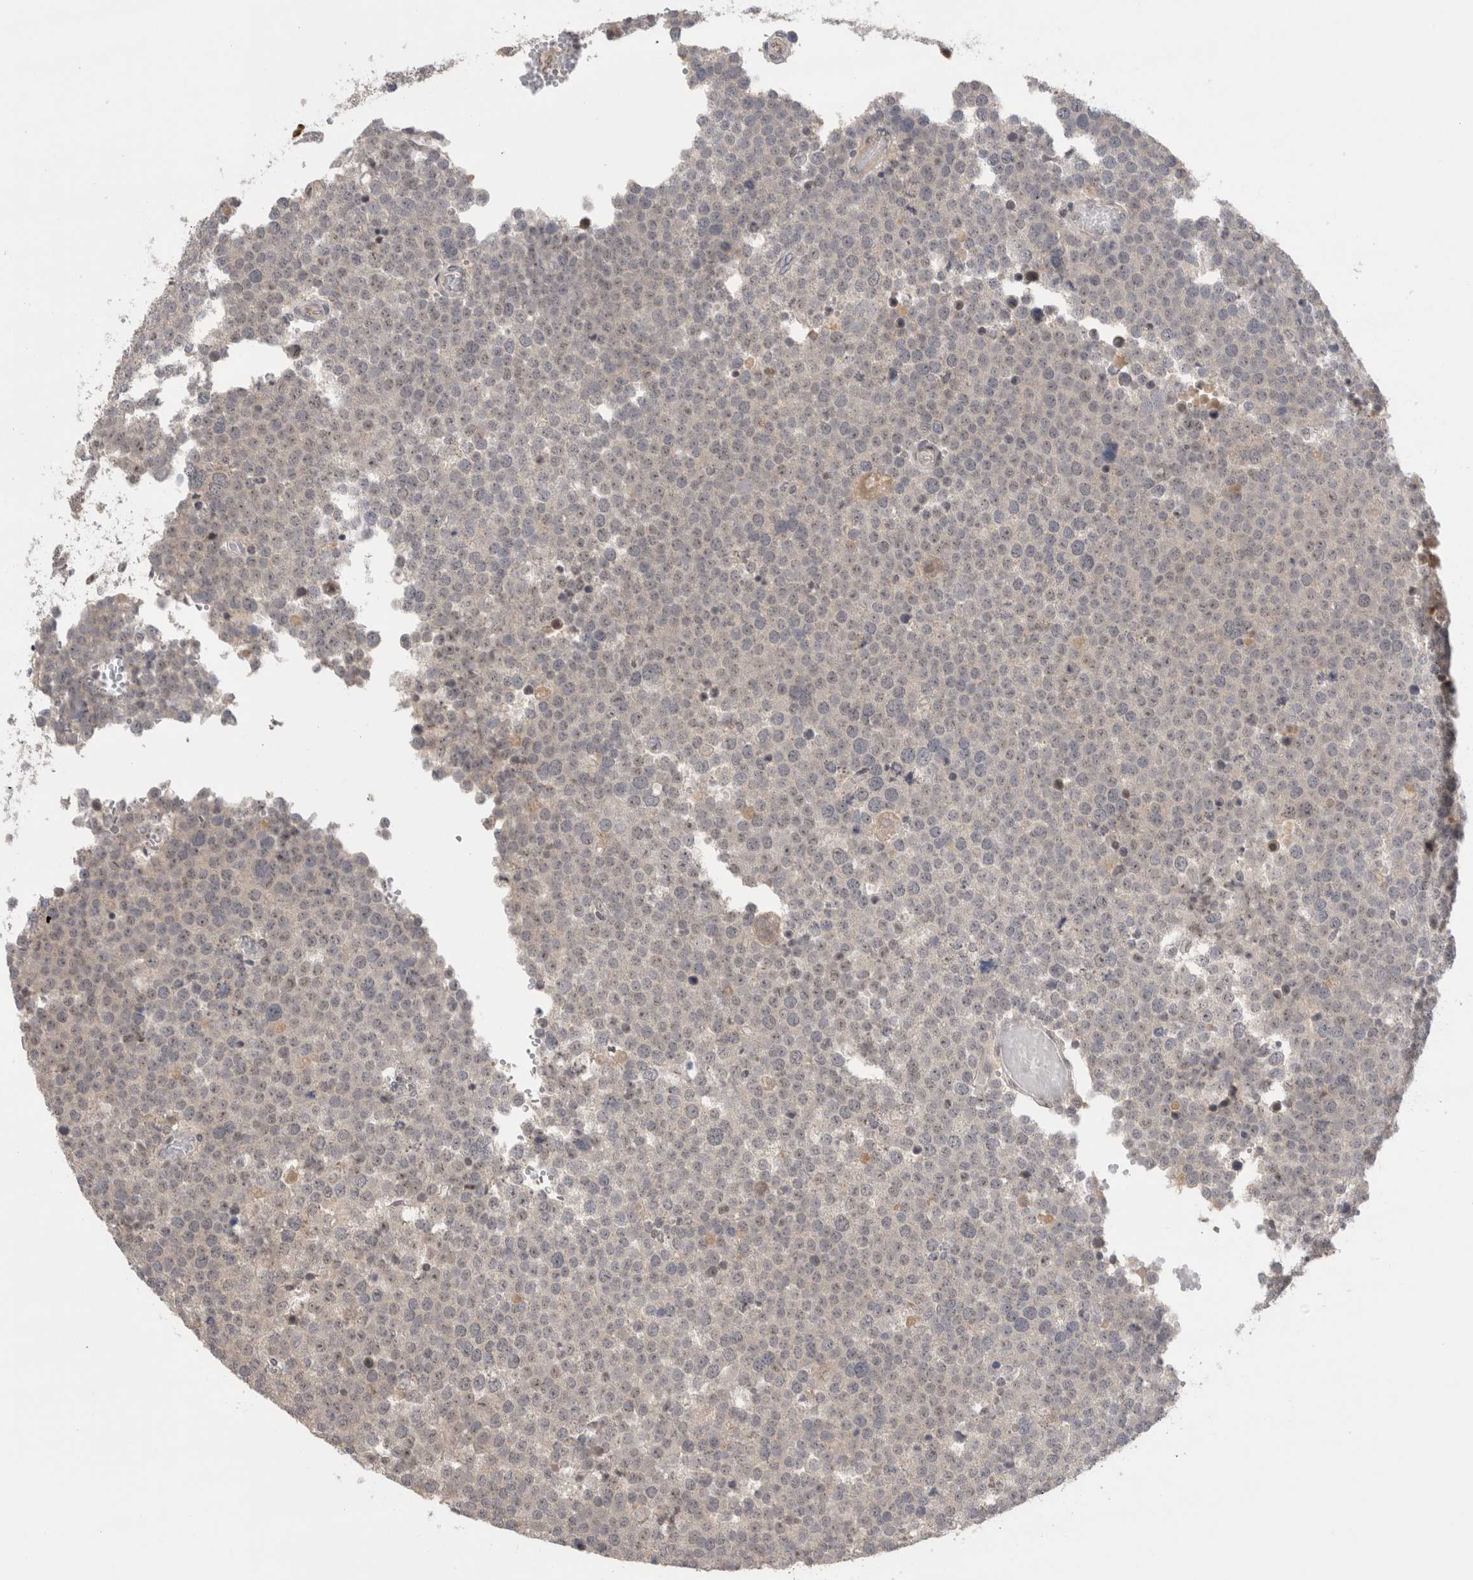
{"staining": {"intensity": "weak", "quantity": "25%-75%", "location": "cytoplasmic/membranous,nuclear"}, "tissue": "testis cancer", "cell_type": "Tumor cells", "image_type": "cancer", "snomed": [{"axis": "morphology", "description": "Seminoma, NOS"}, {"axis": "topography", "description": "Testis"}], "caption": "Immunohistochemical staining of testis cancer exhibits low levels of weak cytoplasmic/membranous and nuclear expression in about 25%-75% of tumor cells.", "gene": "ZNF24", "patient": {"sex": "male", "age": 71}}